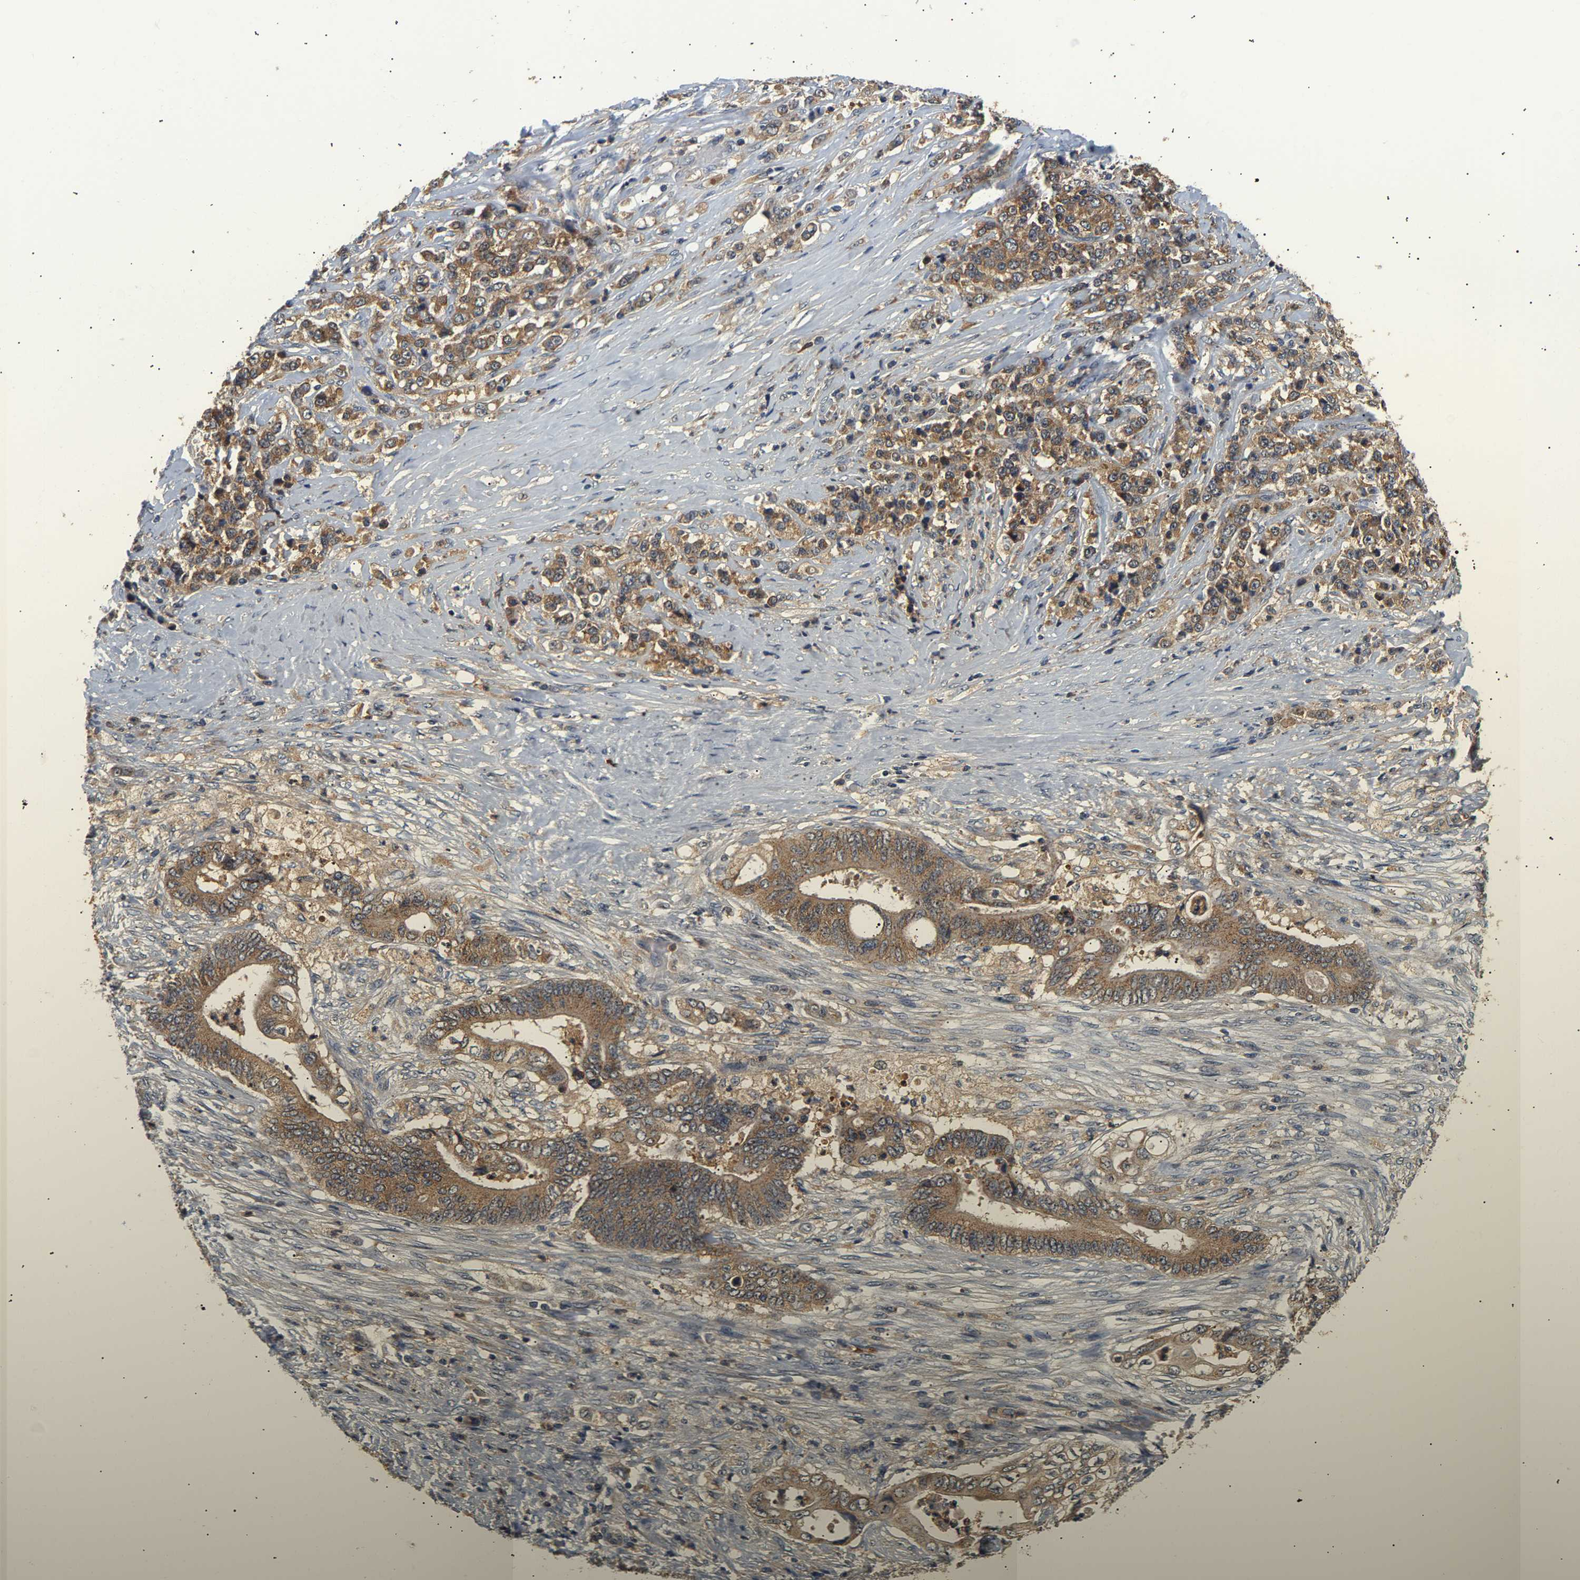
{"staining": {"intensity": "moderate", "quantity": ">75%", "location": "cytoplasmic/membranous"}, "tissue": "stomach cancer", "cell_type": "Tumor cells", "image_type": "cancer", "snomed": [{"axis": "morphology", "description": "Adenocarcinoma, NOS"}, {"axis": "topography", "description": "Stomach"}], "caption": "Immunohistochemical staining of stomach cancer (adenocarcinoma) displays medium levels of moderate cytoplasmic/membranous expression in approximately >75% of tumor cells.", "gene": "PPID", "patient": {"sex": "female", "age": 73}}